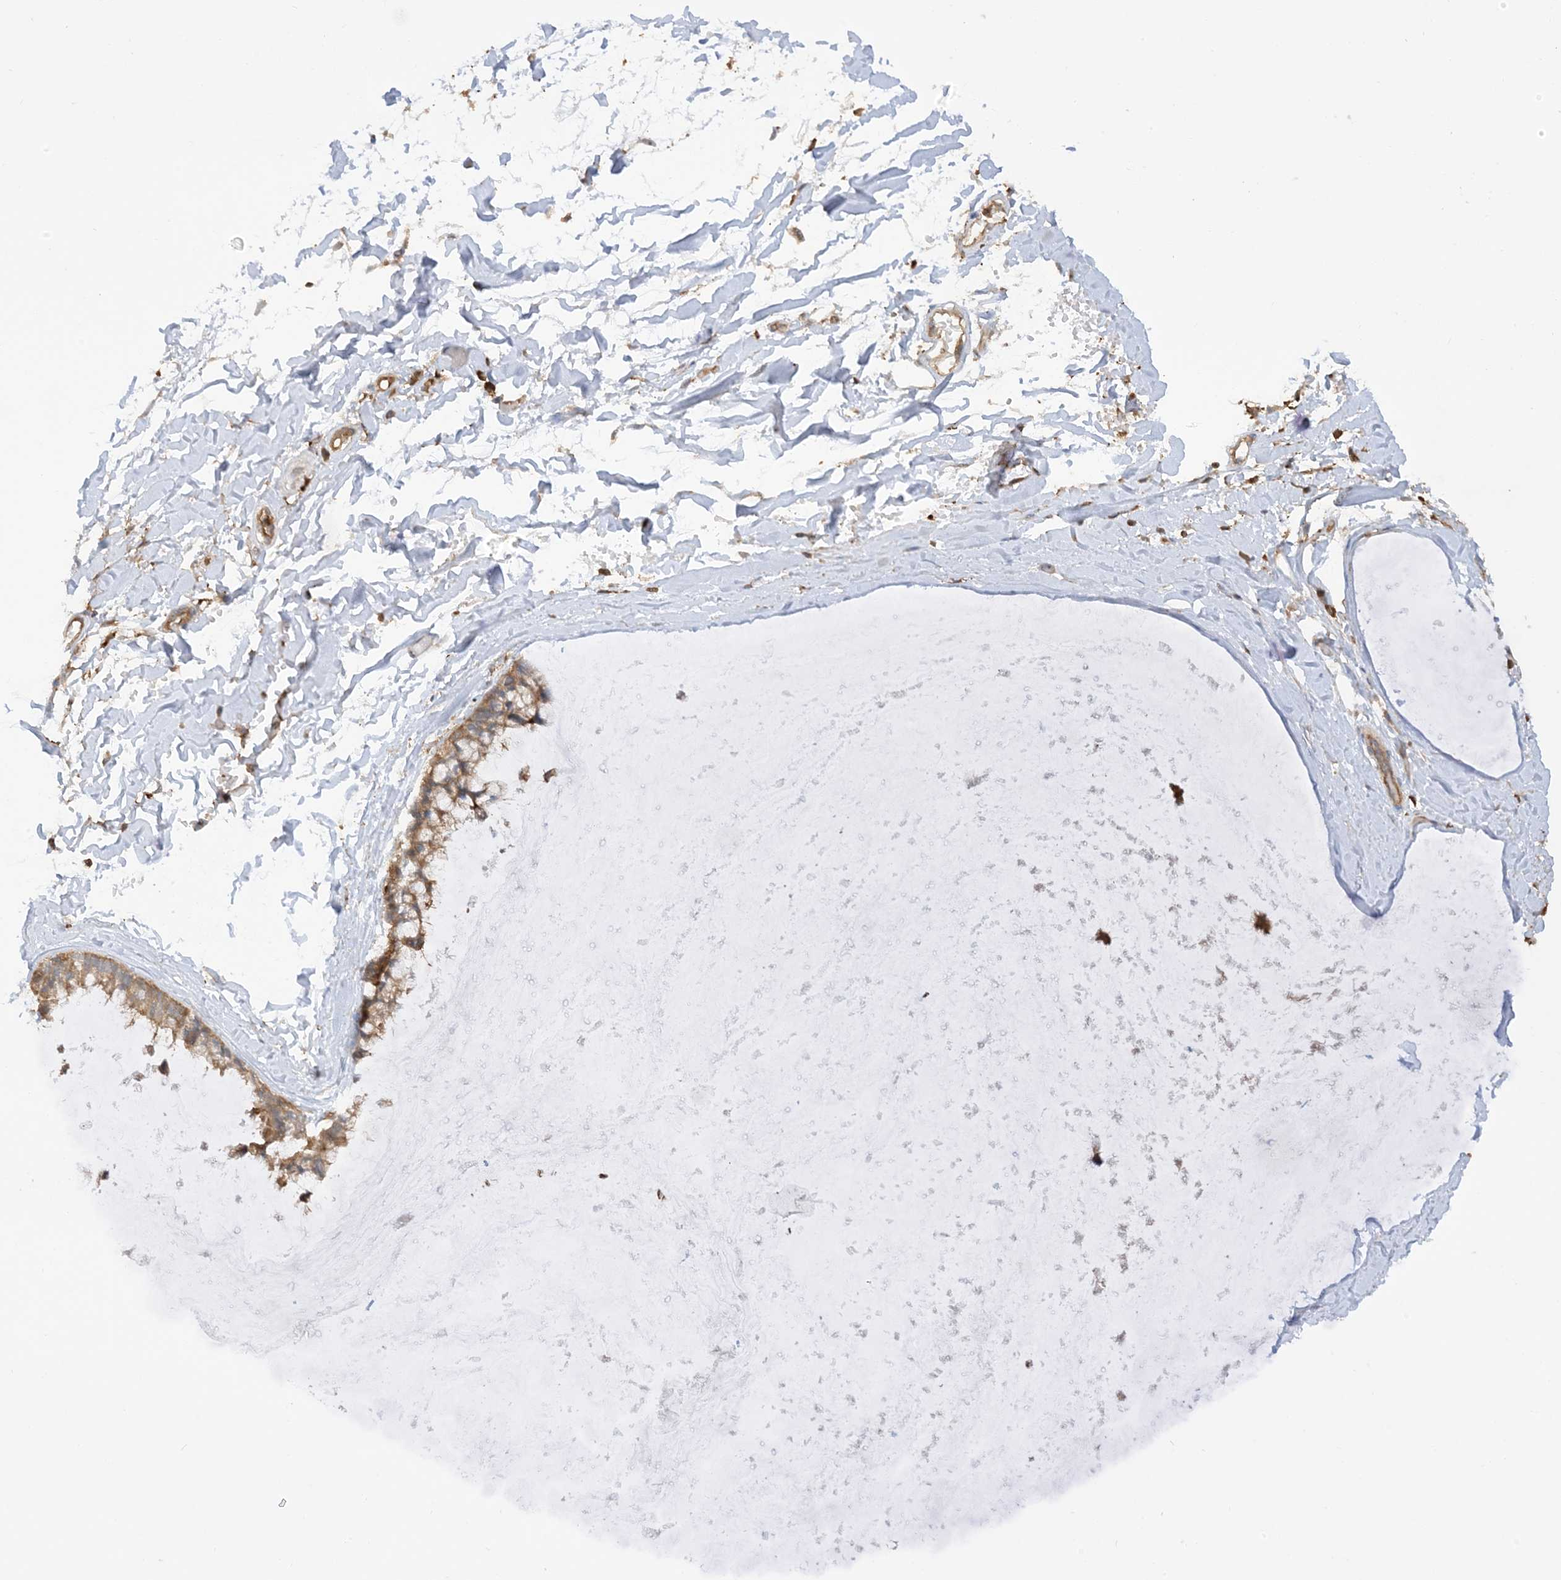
{"staining": {"intensity": "moderate", "quantity": ">75%", "location": "cytoplasmic/membranous"}, "tissue": "ovarian cancer", "cell_type": "Tumor cells", "image_type": "cancer", "snomed": [{"axis": "morphology", "description": "Cystadenocarcinoma, mucinous, NOS"}, {"axis": "topography", "description": "Ovary"}], "caption": "This histopathology image reveals ovarian cancer (mucinous cystadenocarcinoma) stained with immunohistochemistry (IHC) to label a protein in brown. The cytoplasmic/membranous of tumor cells show moderate positivity for the protein. Nuclei are counter-stained blue.", "gene": "CAPZB", "patient": {"sex": "female", "age": 39}}